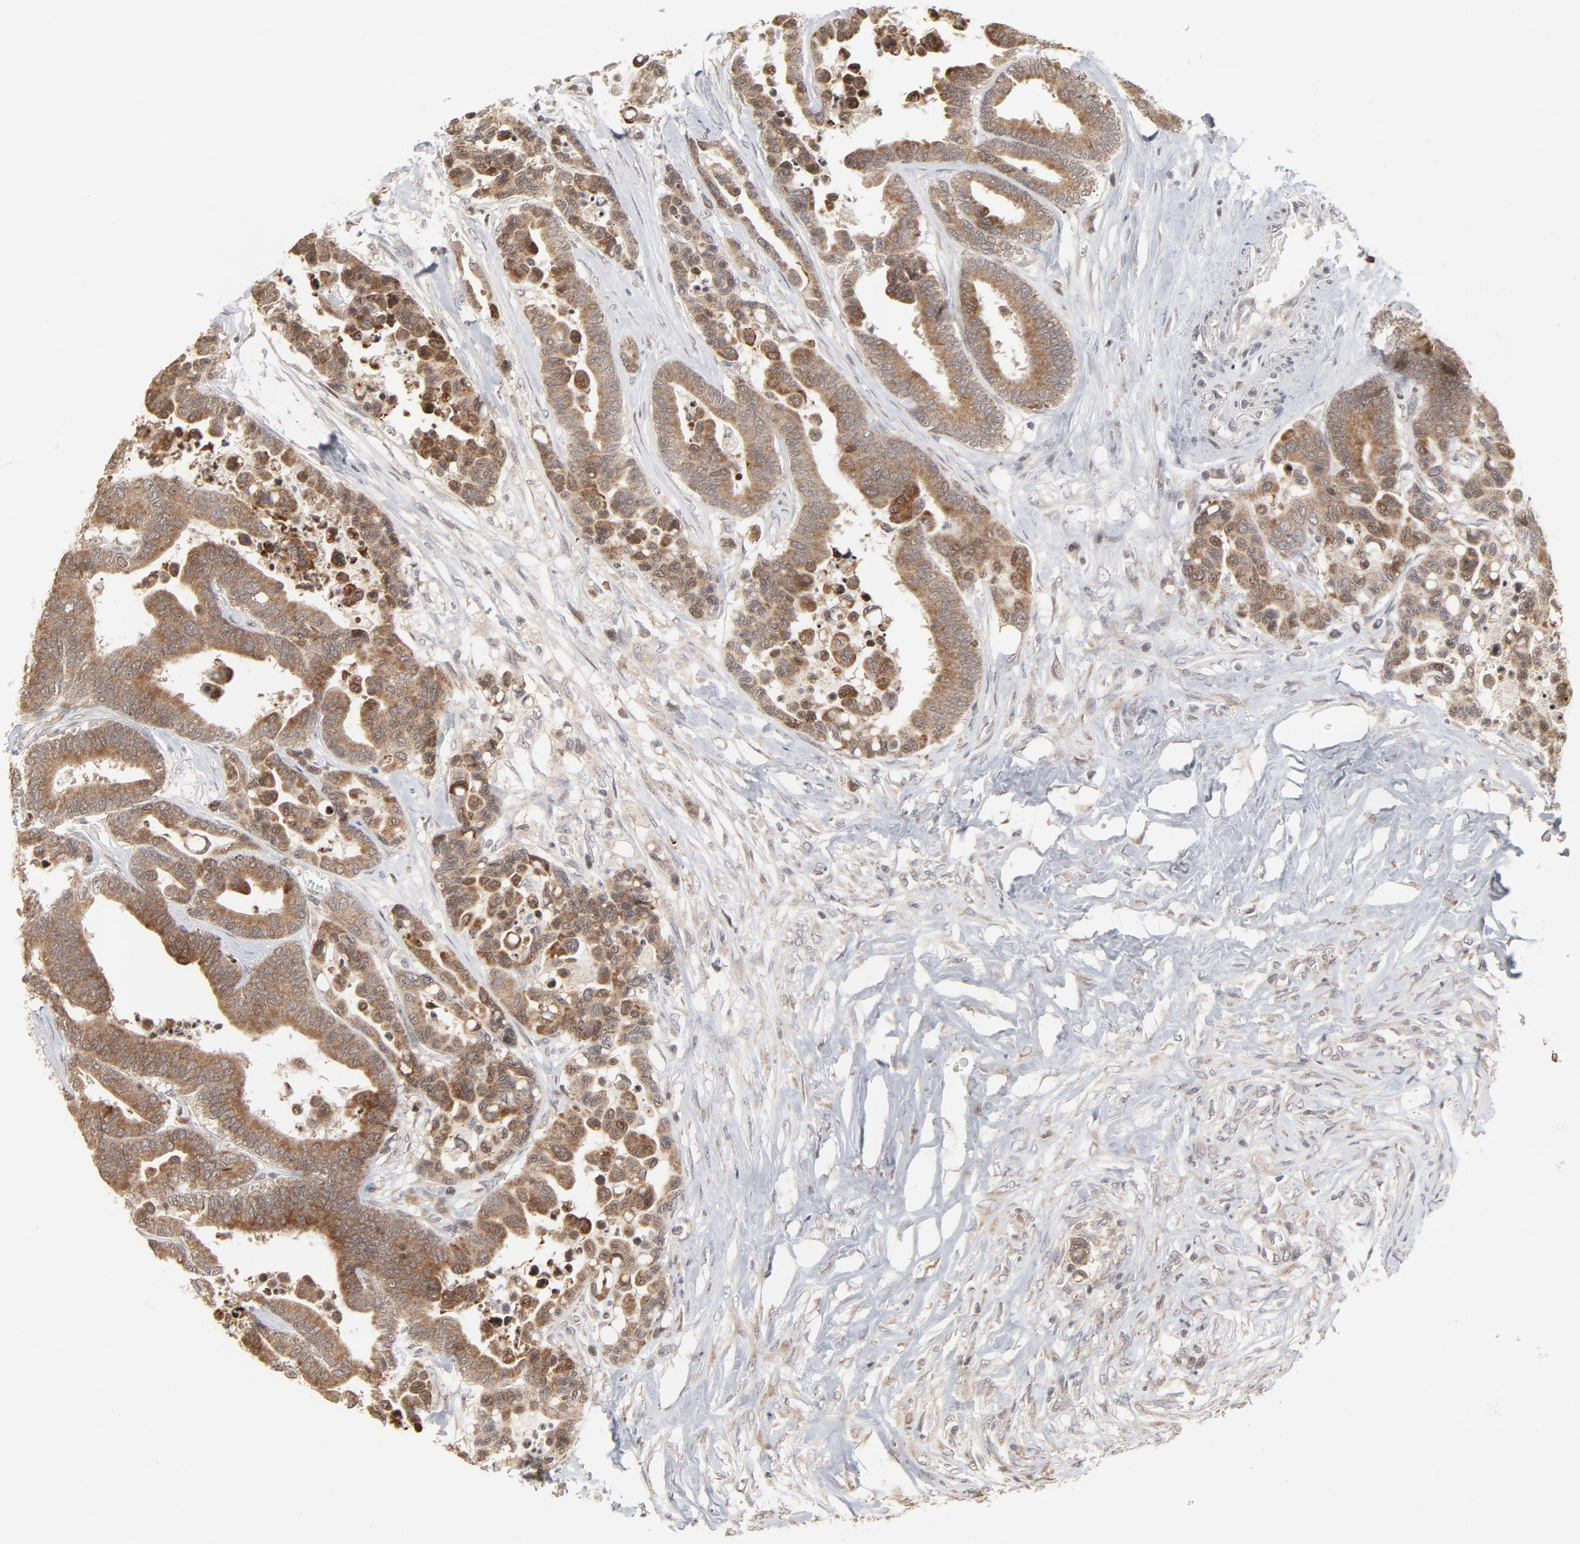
{"staining": {"intensity": "moderate", "quantity": ">75%", "location": "cytoplasmic/membranous"}, "tissue": "colorectal cancer", "cell_type": "Tumor cells", "image_type": "cancer", "snomed": [{"axis": "morphology", "description": "Adenocarcinoma, NOS"}, {"axis": "topography", "description": "Colon"}], "caption": "Immunohistochemical staining of colorectal cancer (adenocarcinoma) exhibits medium levels of moderate cytoplasmic/membranous protein staining in about >75% of tumor cells.", "gene": "ARIH1", "patient": {"sex": "male", "age": 82}}